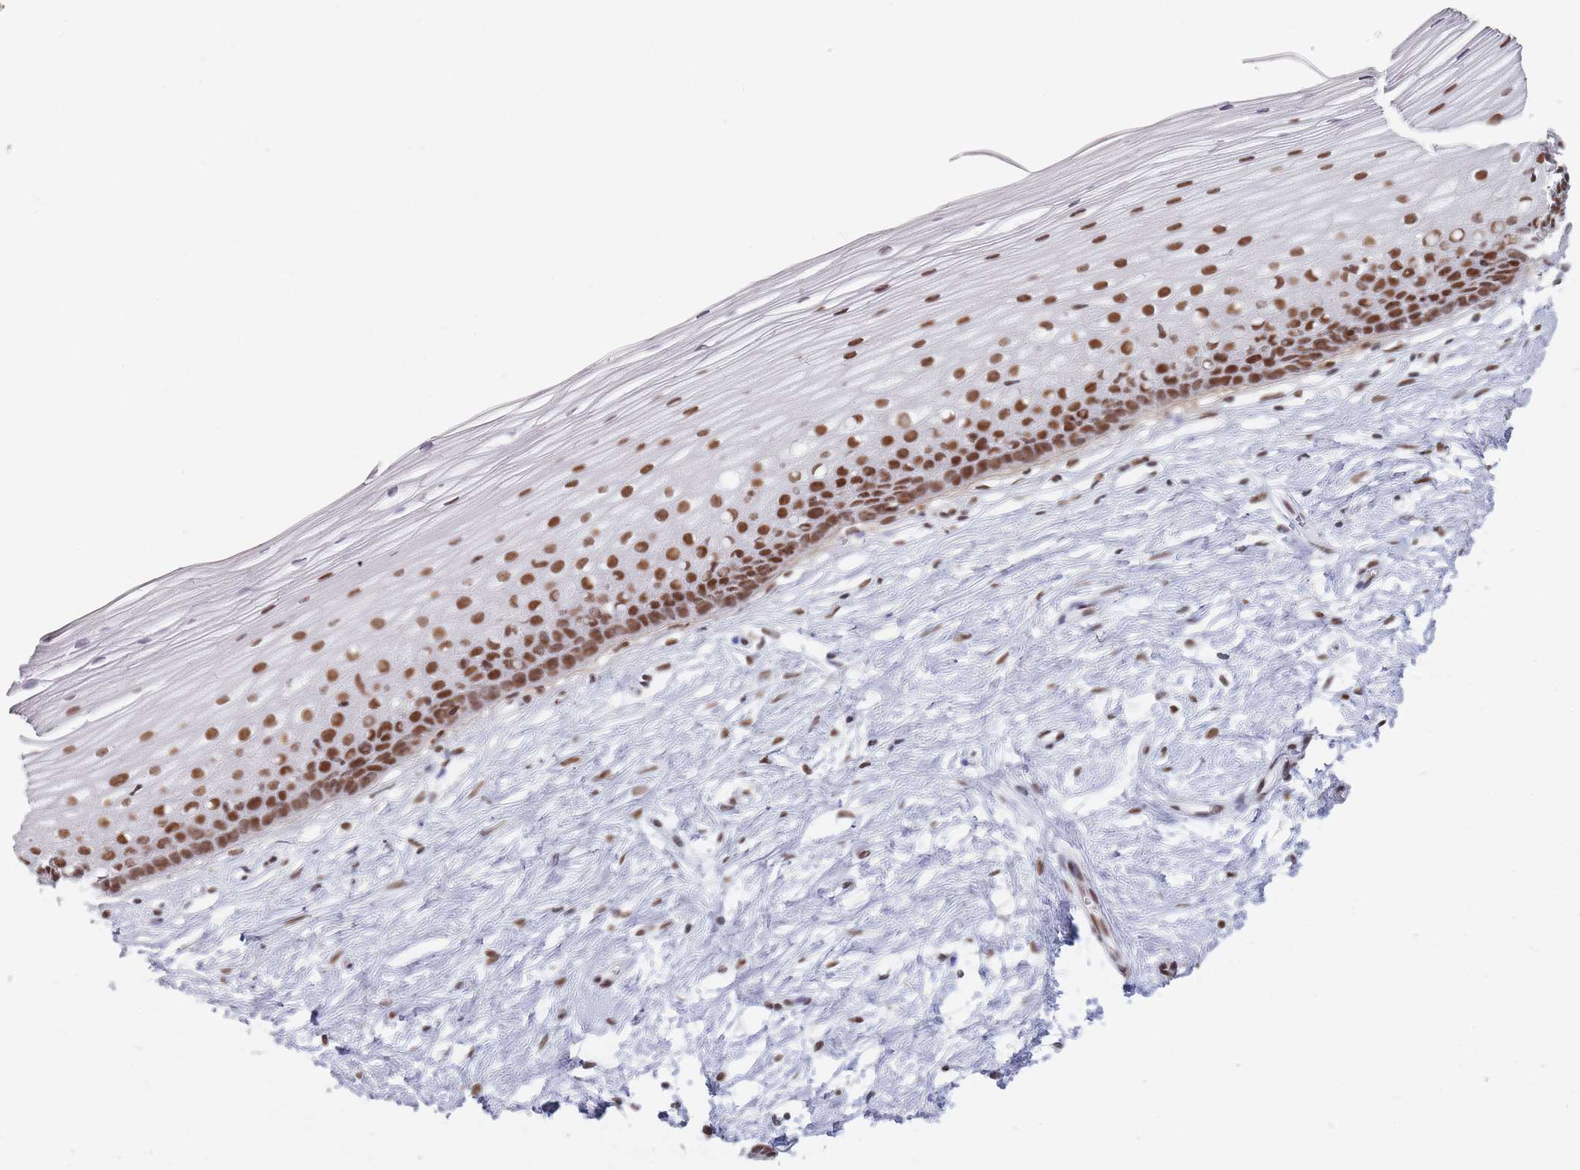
{"staining": {"intensity": "strong", "quantity": ">75%", "location": "nuclear"}, "tissue": "cervix", "cell_type": "Glandular cells", "image_type": "normal", "snomed": [{"axis": "morphology", "description": "Normal tissue, NOS"}, {"axis": "topography", "description": "Cervix"}], "caption": "IHC staining of benign cervix, which exhibits high levels of strong nuclear positivity in about >75% of glandular cells indicating strong nuclear protein expression. The staining was performed using DAB (brown) for protein detection and nuclei were counterstained in hematoxylin (blue).", "gene": "SAFB2", "patient": {"sex": "female", "age": 40}}